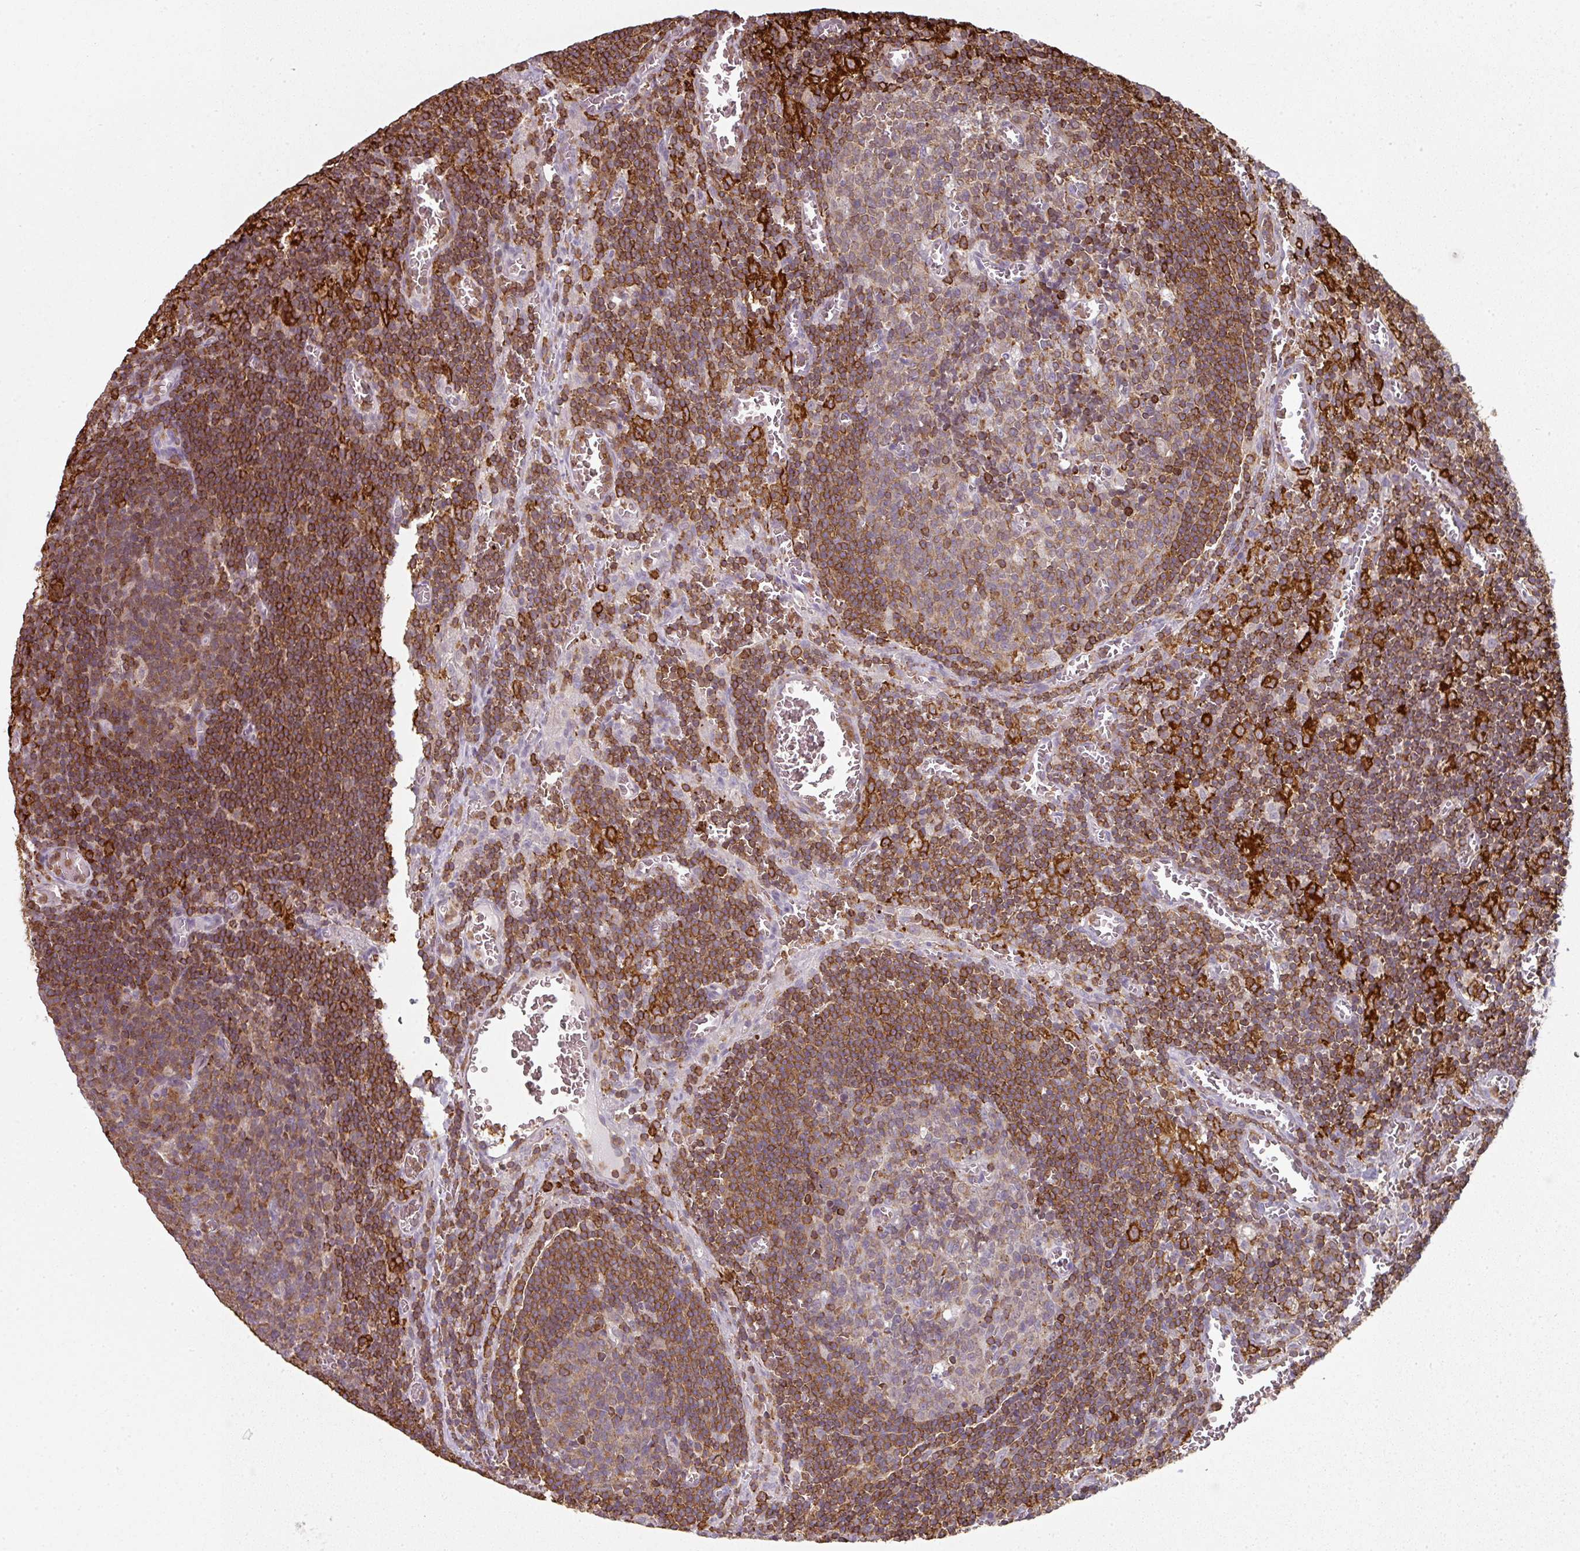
{"staining": {"intensity": "moderate", "quantity": "25%-75%", "location": "cytoplasmic/membranous"}, "tissue": "lymph node", "cell_type": "Germinal center cells", "image_type": "normal", "snomed": [{"axis": "morphology", "description": "Normal tissue, NOS"}, {"axis": "topography", "description": "Lymph node"}], "caption": "IHC staining of unremarkable lymph node, which shows medium levels of moderate cytoplasmic/membranous expression in about 25%-75% of germinal center cells indicating moderate cytoplasmic/membranous protein staining. The staining was performed using DAB (3,3'-diaminobenzidine) (brown) for protein detection and nuclei were counterstained in hematoxylin (blue).", "gene": "OLFML2B", "patient": {"sex": "male", "age": 50}}